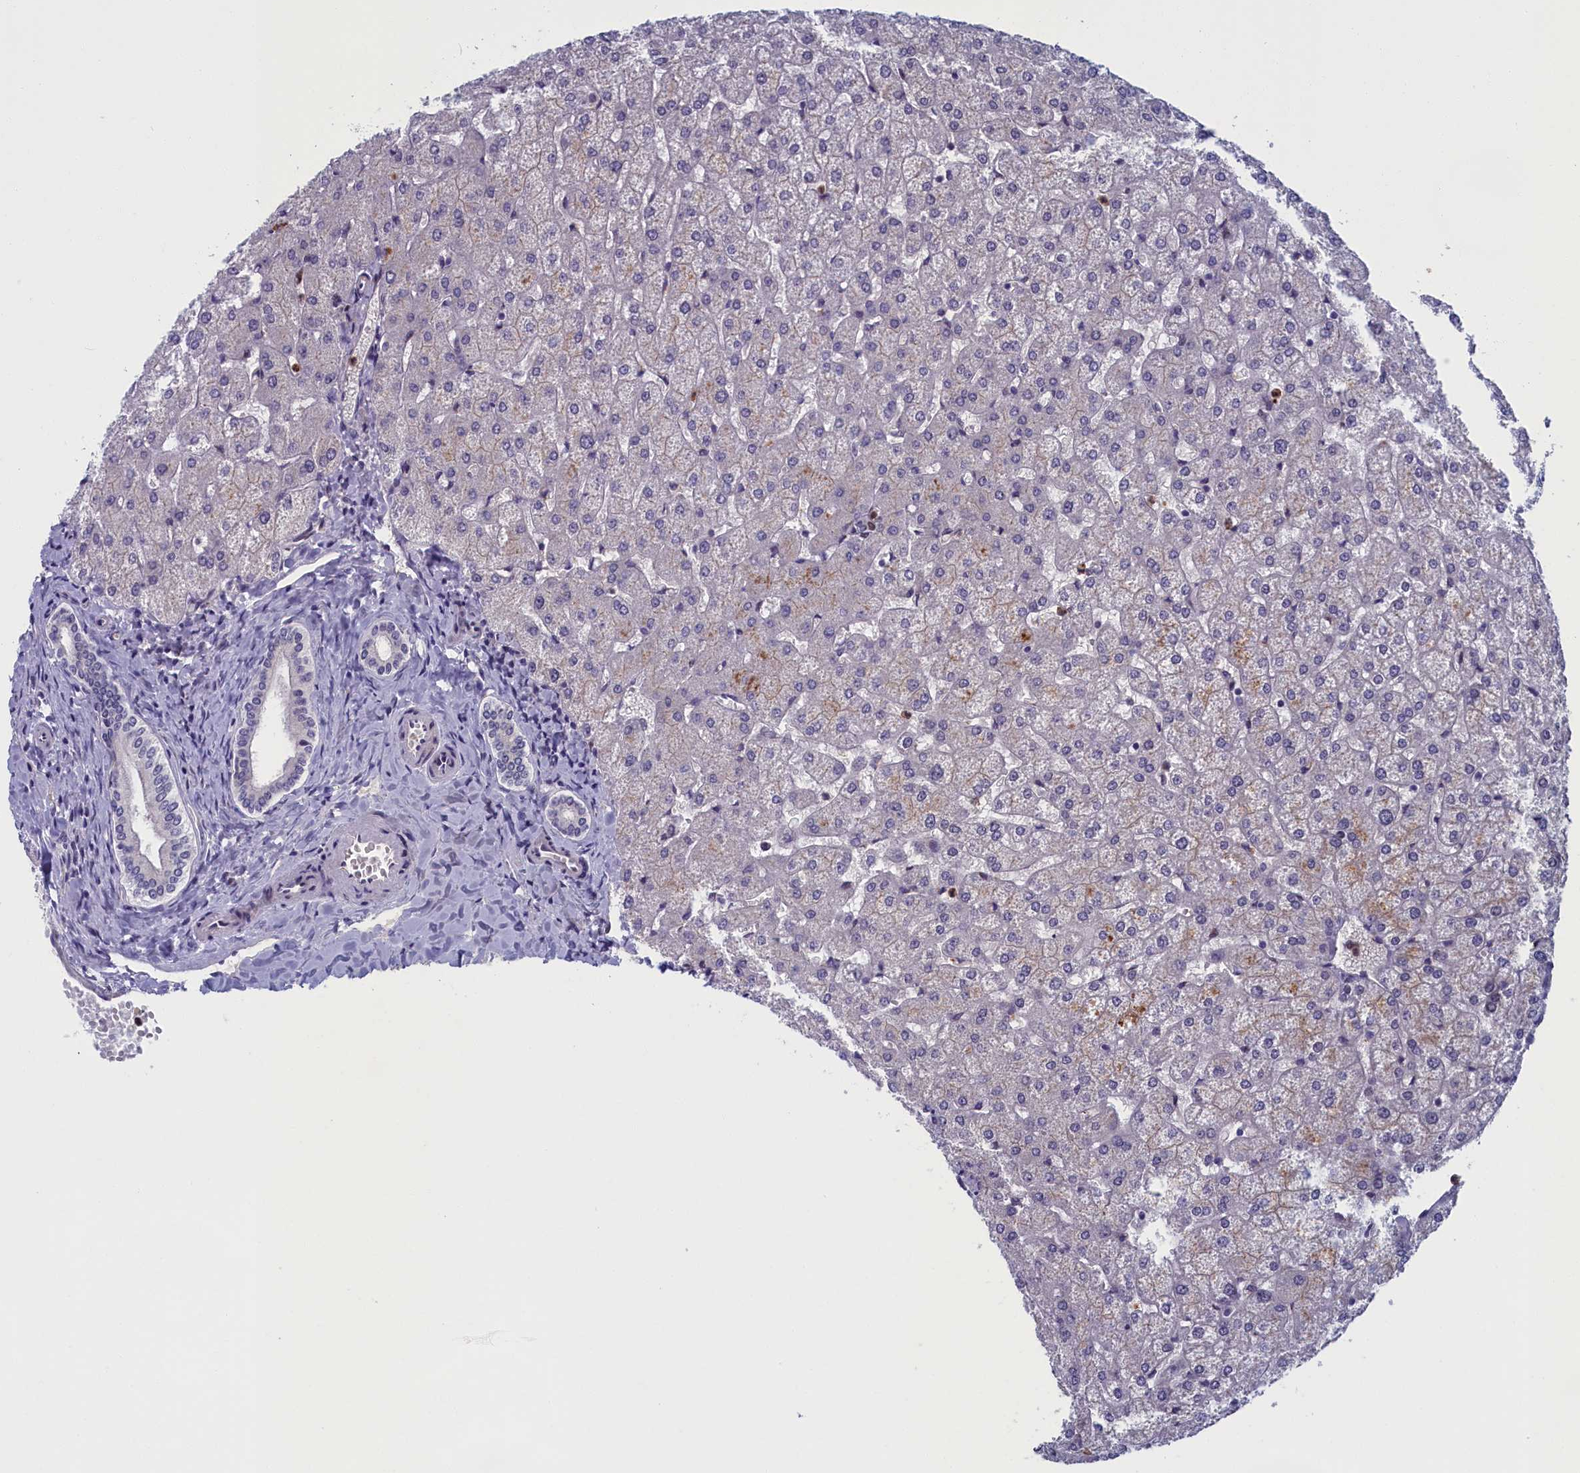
{"staining": {"intensity": "negative", "quantity": "none", "location": "none"}, "tissue": "liver", "cell_type": "Cholangiocytes", "image_type": "normal", "snomed": [{"axis": "morphology", "description": "Normal tissue, NOS"}, {"axis": "topography", "description": "Liver"}], "caption": "A histopathology image of liver stained for a protein displays no brown staining in cholangiocytes. (DAB (3,3'-diaminobenzidine) IHC with hematoxylin counter stain).", "gene": "LIG1", "patient": {"sex": "female", "age": 32}}